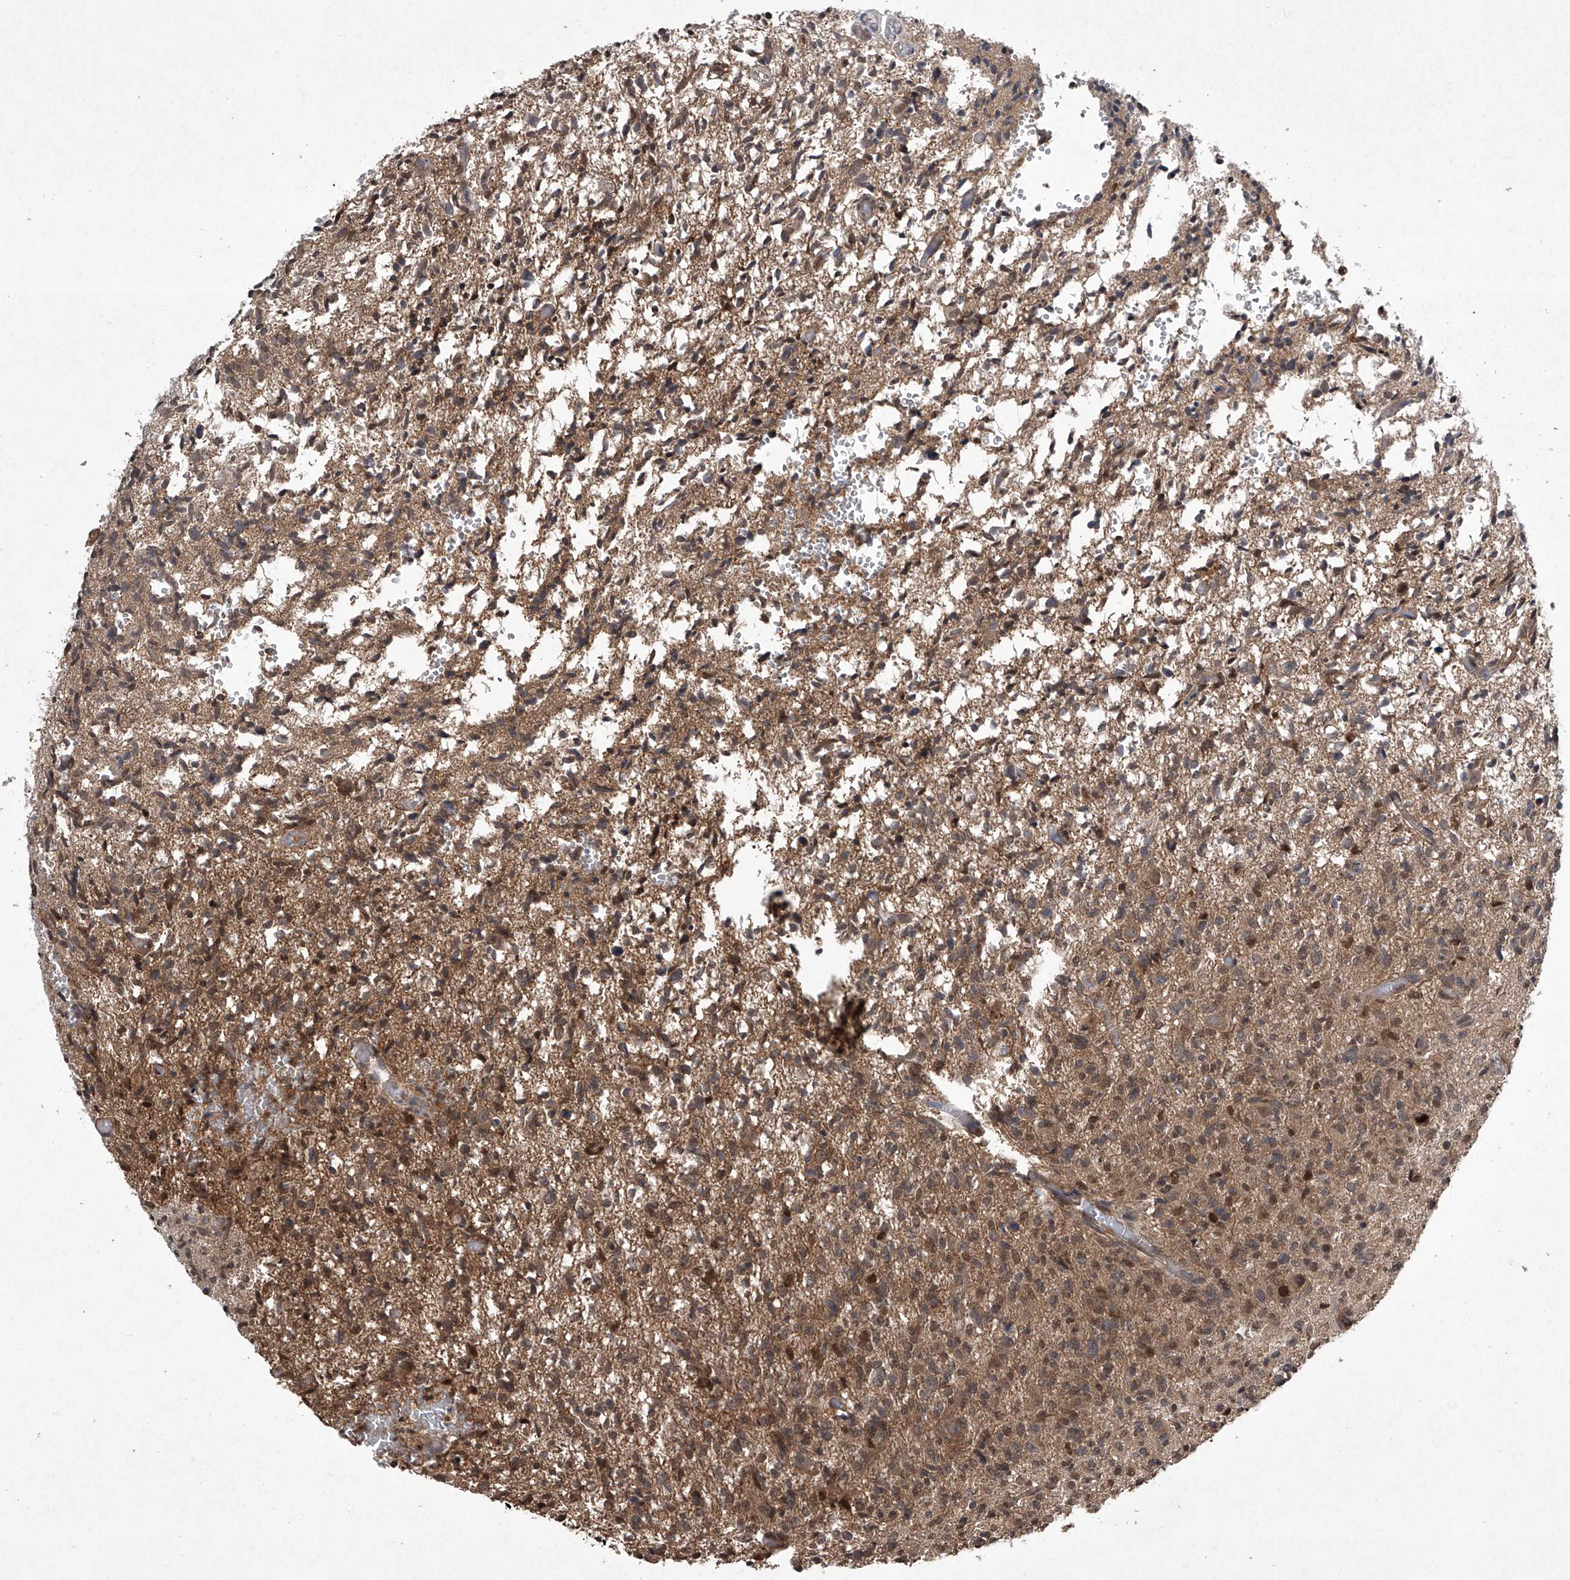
{"staining": {"intensity": "moderate", "quantity": "25%-75%", "location": "cytoplasmic/membranous"}, "tissue": "glioma", "cell_type": "Tumor cells", "image_type": "cancer", "snomed": [{"axis": "morphology", "description": "Glioma, malignant, High grade"}, {"axis": "topography", "description": "Brain"}], "caption": "Approximately 25%-75% of tumor cells in malignant high-grade glioma reveal moderate cytoplasmic/membranous protein positivity as visualized by brown immunohistochemical staining.", "gene": "TSNAX", "patient": {"sex": "female", "age": 57}}